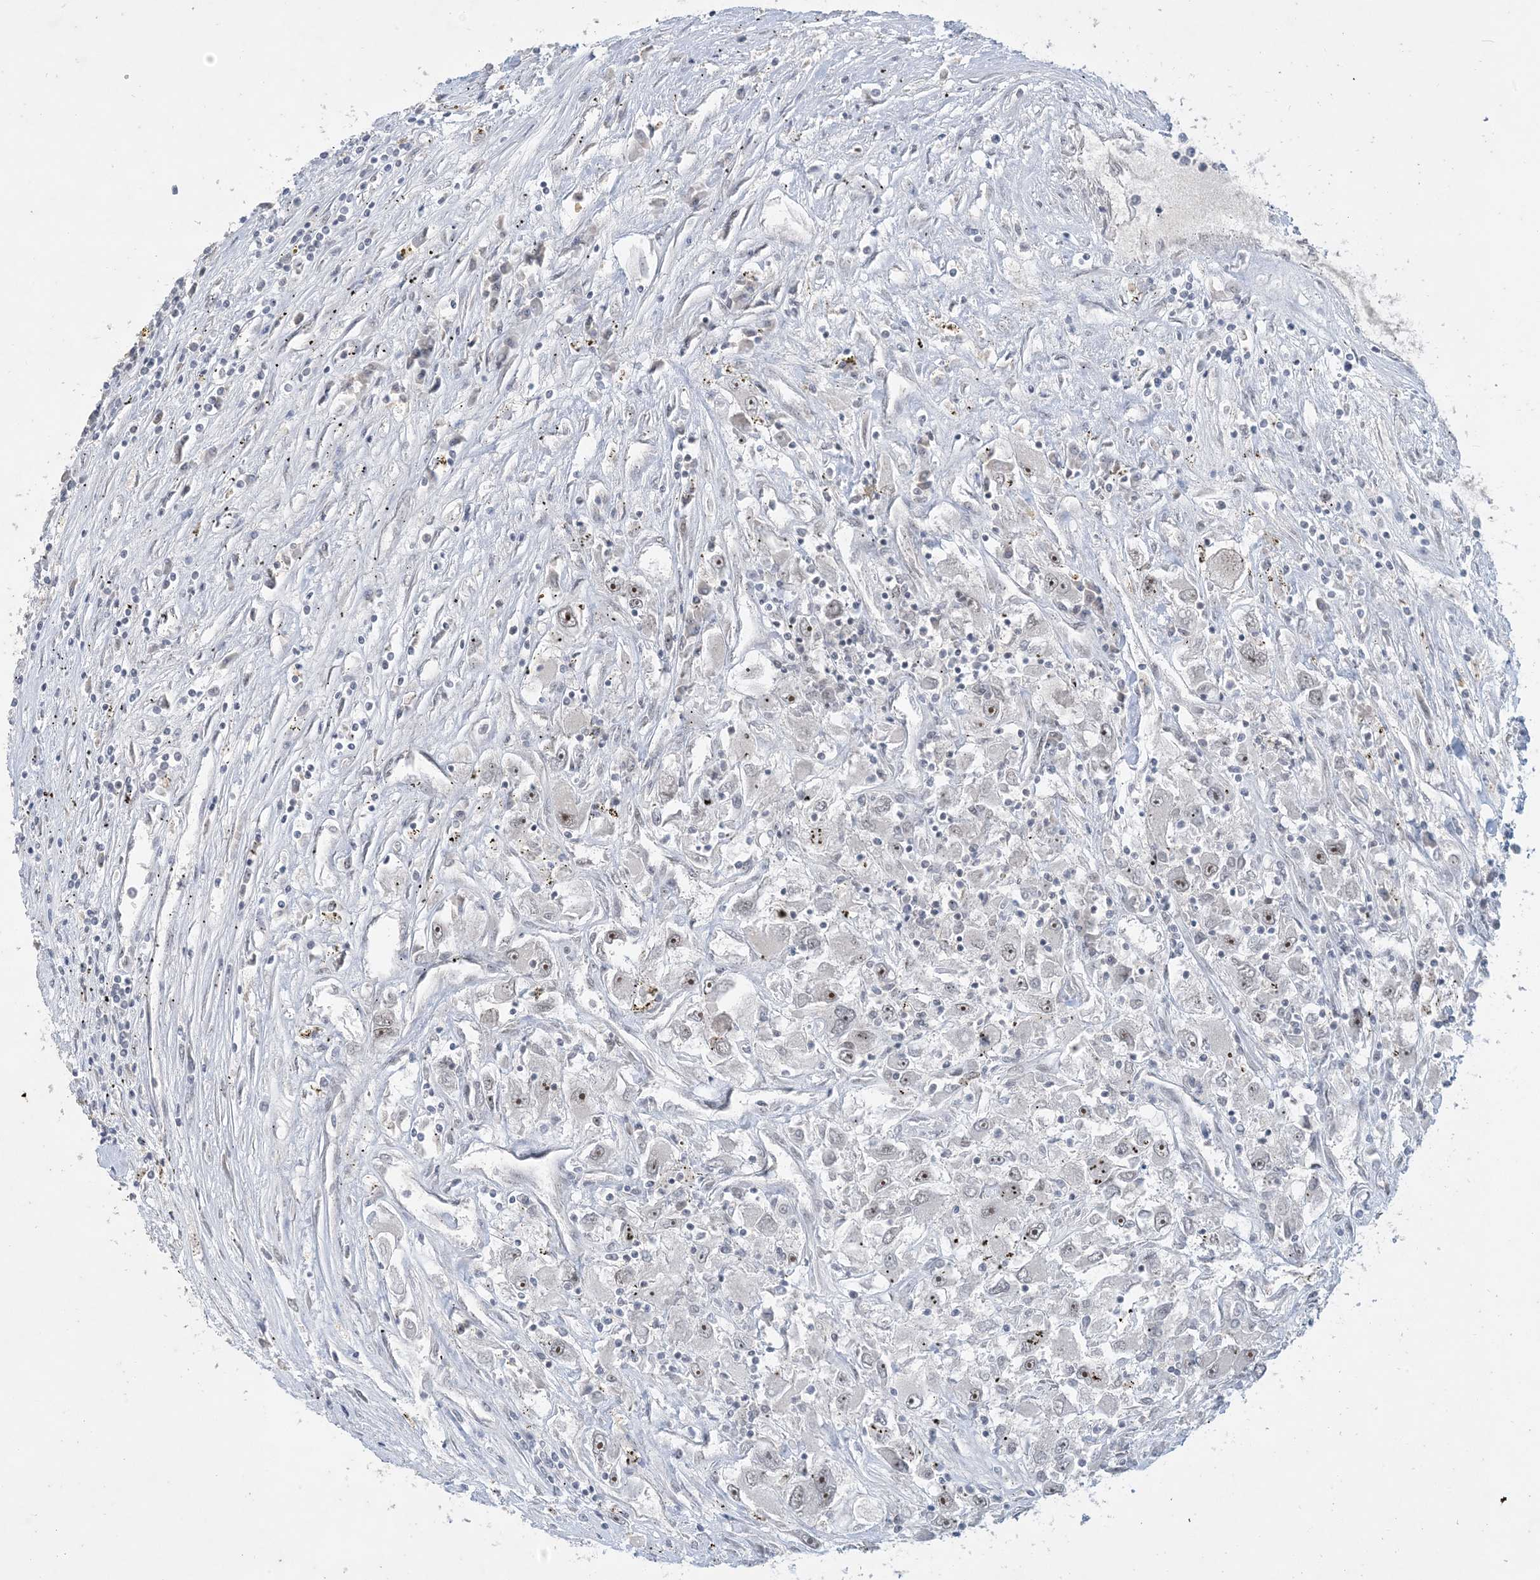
{"staining": {"intensity": "weak", "quantity": "25%-75%", "location": "nuclear"}, "tissue": "renal cancer", "cell_type": "Tumor cells", "image_type": "cancer", "snomed": [{"axis": "morphology", "description": "Adenocarcinoma, NOS"}, {"axis": "topography", "description": "Kidney"}], "caption": "DAB immunohistochemical staining of human renal adenocarcinoma exhibits weak nuclear protein staining in approximately 25%-75% of tumor cells. (Stains: DAB (3,3'-diaminobenzidine) in brown, nuclei in blue, Microscopy: brightfield microscopy at high magnification).", "gene": "ZNF674", "patient": {"sex": "female", "age": 52}}